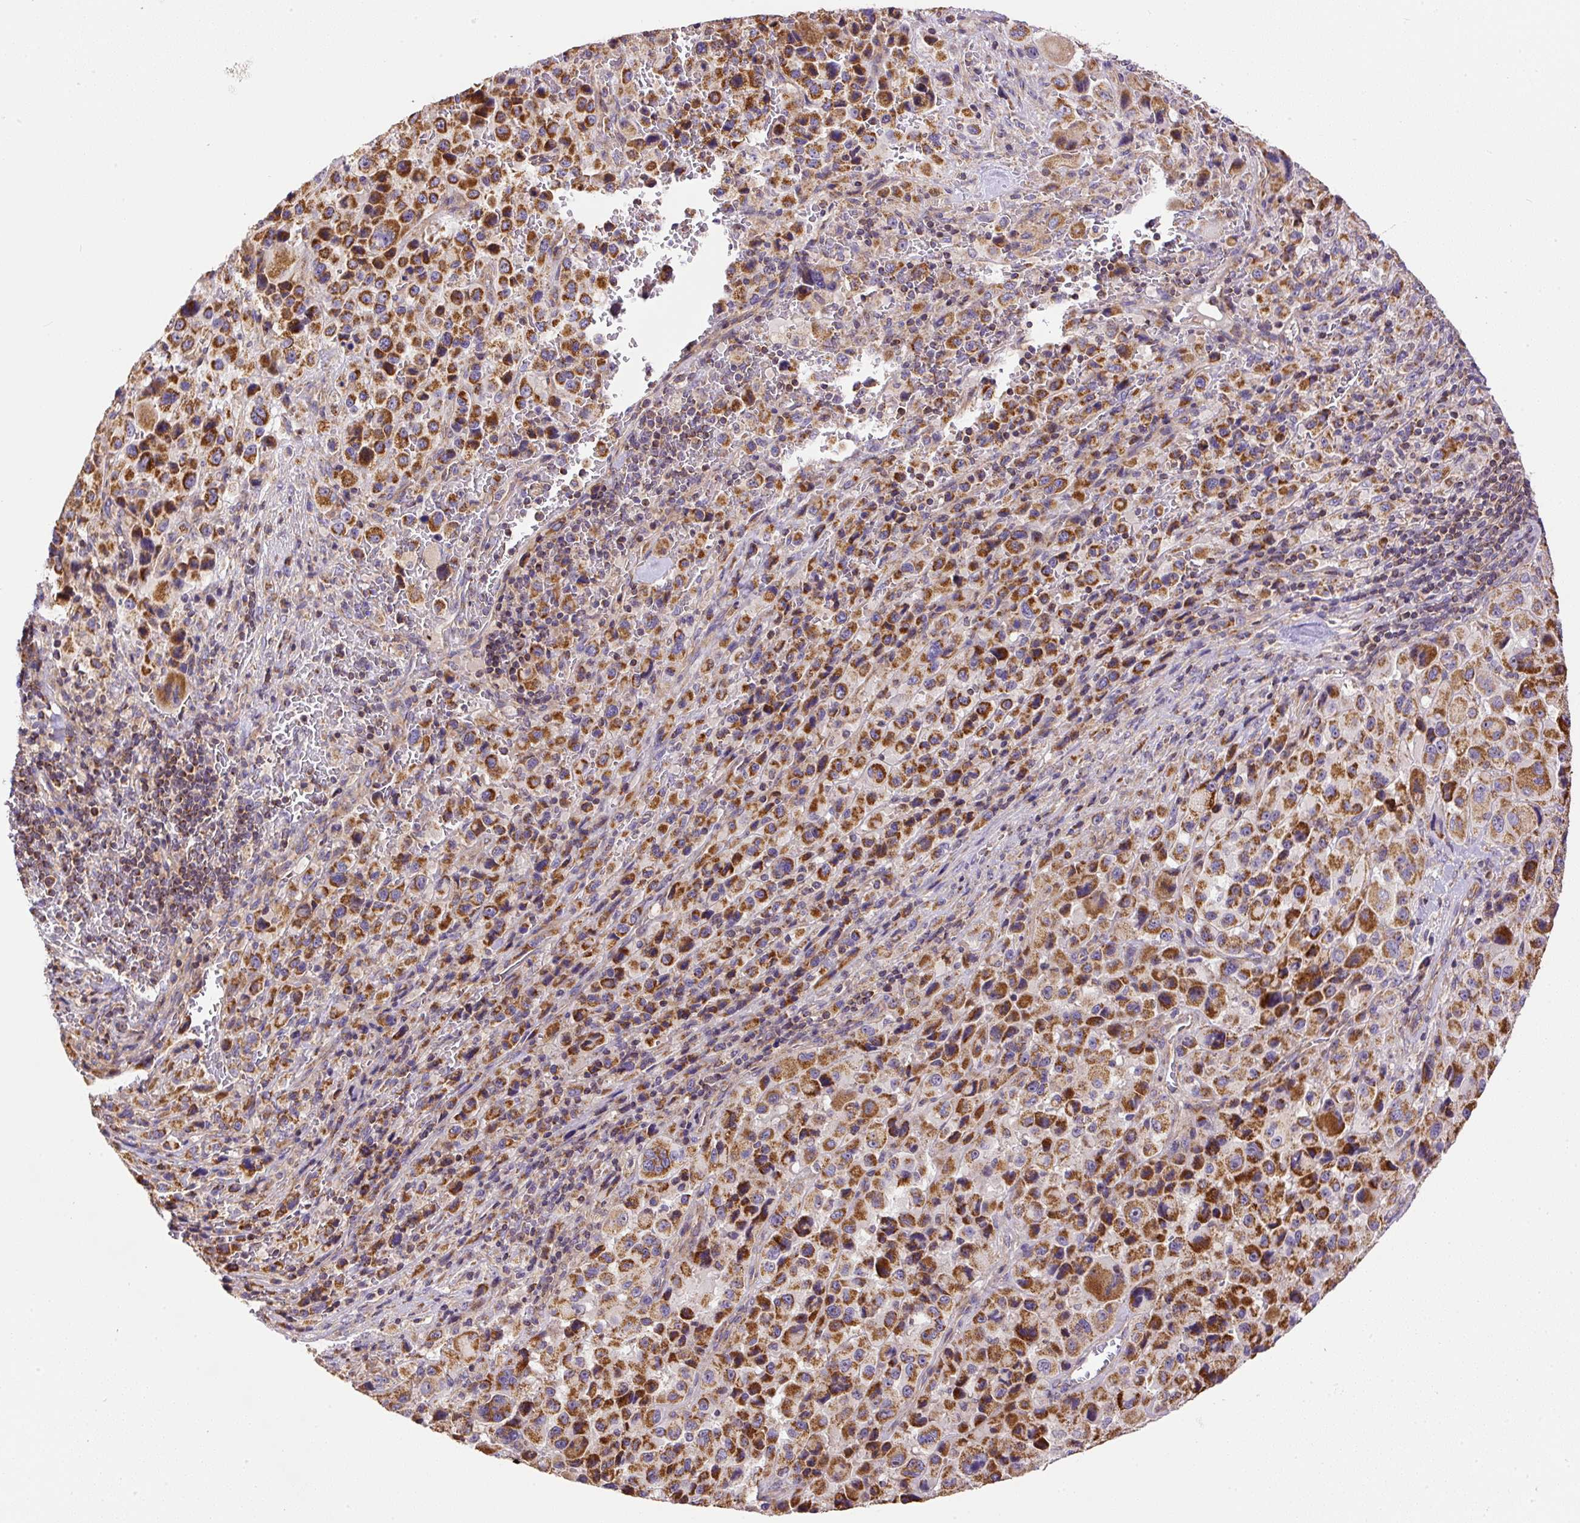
{"staining": {"intensity": "strong", "quantity": ">75%", "location": "cytoplasmic/membranous"}, "tissue": "melanoma", "cell_type": "Tumor cells", "image_type": "cancer", "snomed": [{"axis": "morphology", "description": "Malignant melanoma, Metastatic site"}, {"axis": "topography", "description": "Lymph node"}], "caption": "Protein expression analysis of human melanoma reveals strong cytoplasmic/membranous staining in about >75% of tumor cells.", "gene": "NDUFAF2", "patient": {"sex": "female", "age": 65}}